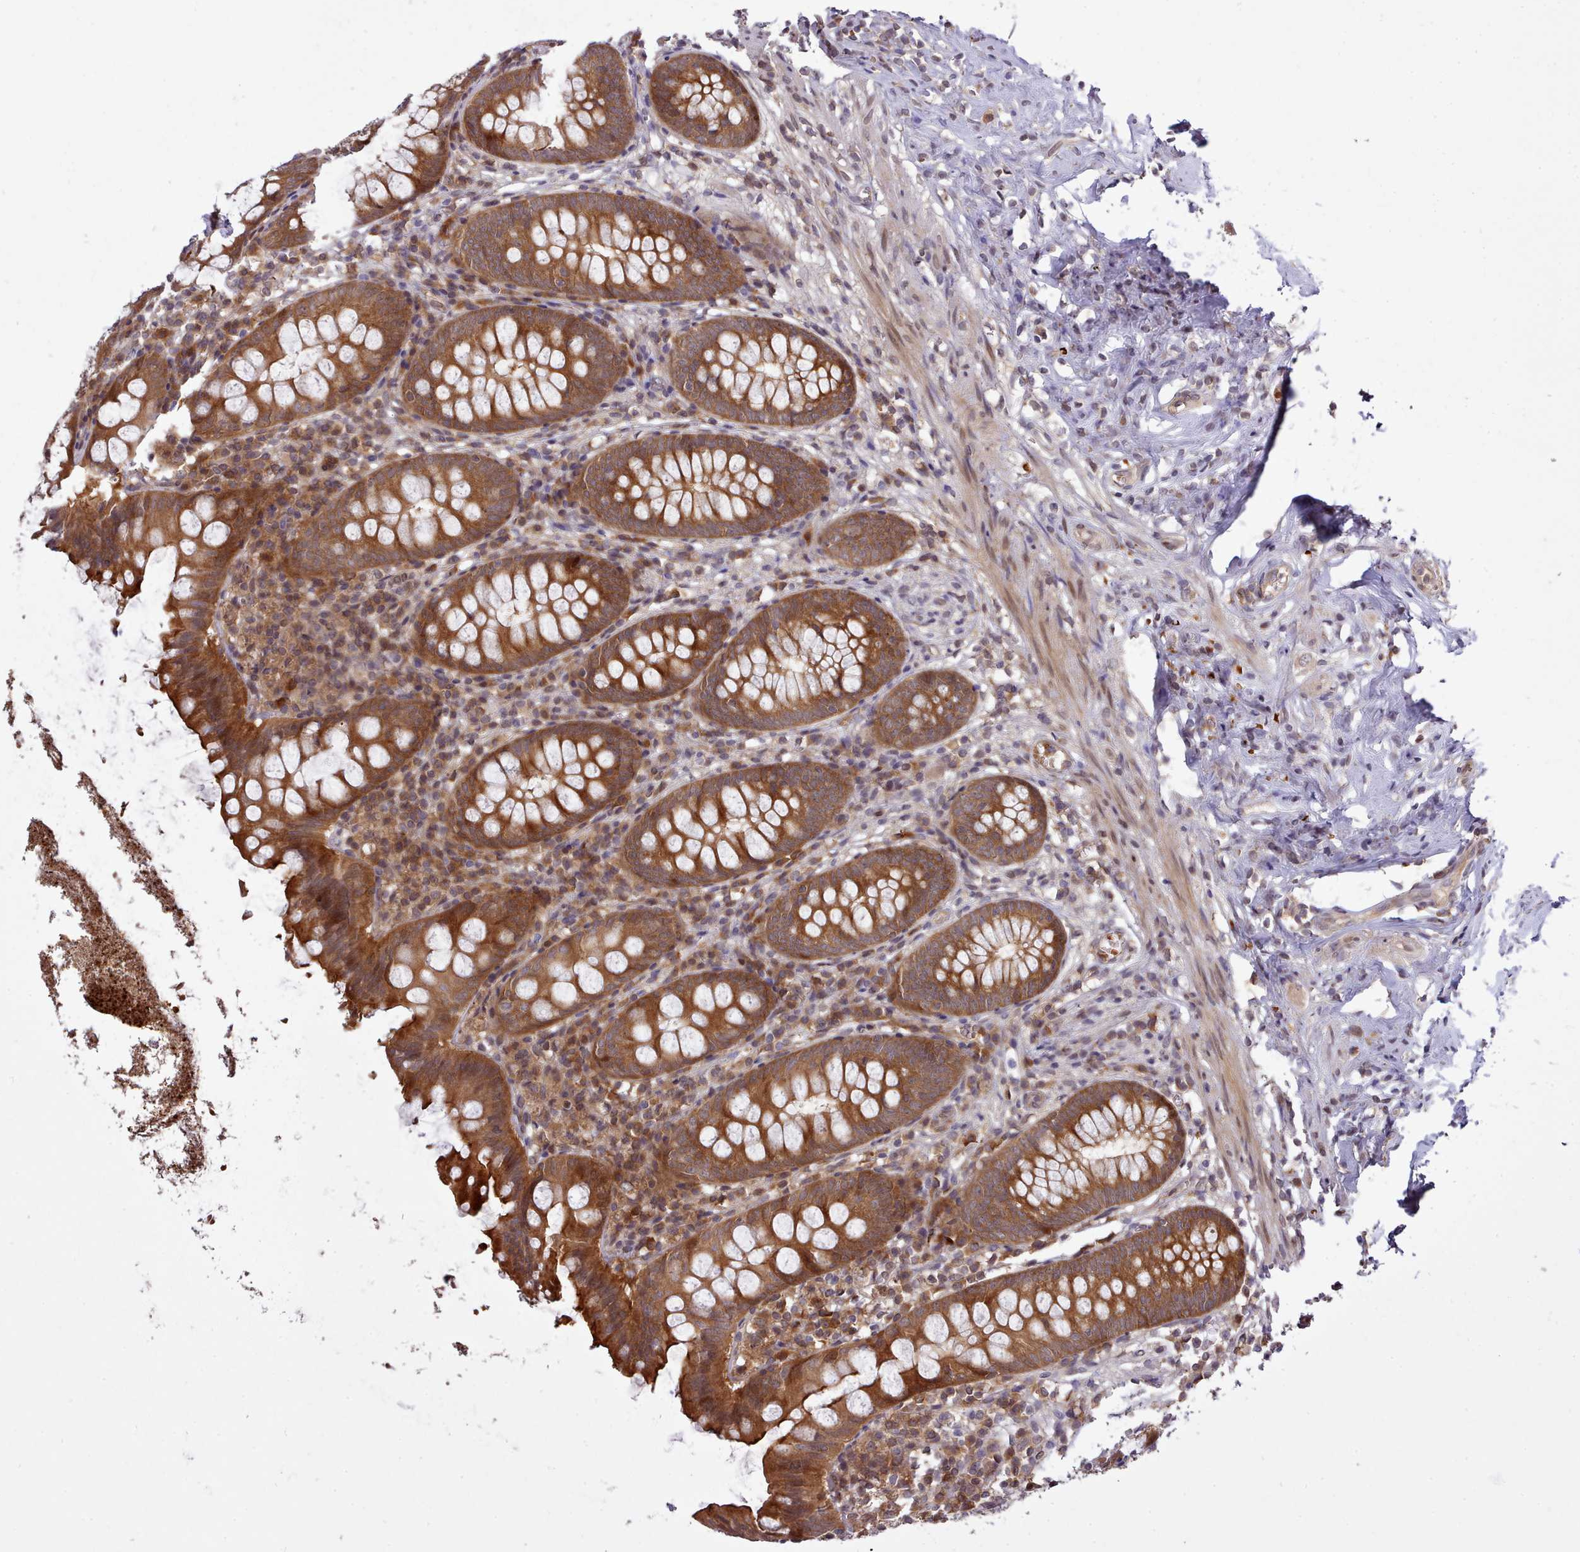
{"staining": {"intensity": "strong", "quantity": ">75%", "location": "cytoplasmic/membranous"}, "tissue": "appendix", "cell_type": "Glandular cells", "image_type": "normal", "snomed": [{"axis": "morphology", "description": "Normal tissue, NOS"}, {"axis": "topography", "description": "Appendix"}], "caption": "IHC (DAB) staining of normal human appendix shows strong cytoplasmic/membranous protein staining in approximately >75% of glandular cells.", "gene": "UBE2G1", "patient": {"sex": "female", "age": 51}}